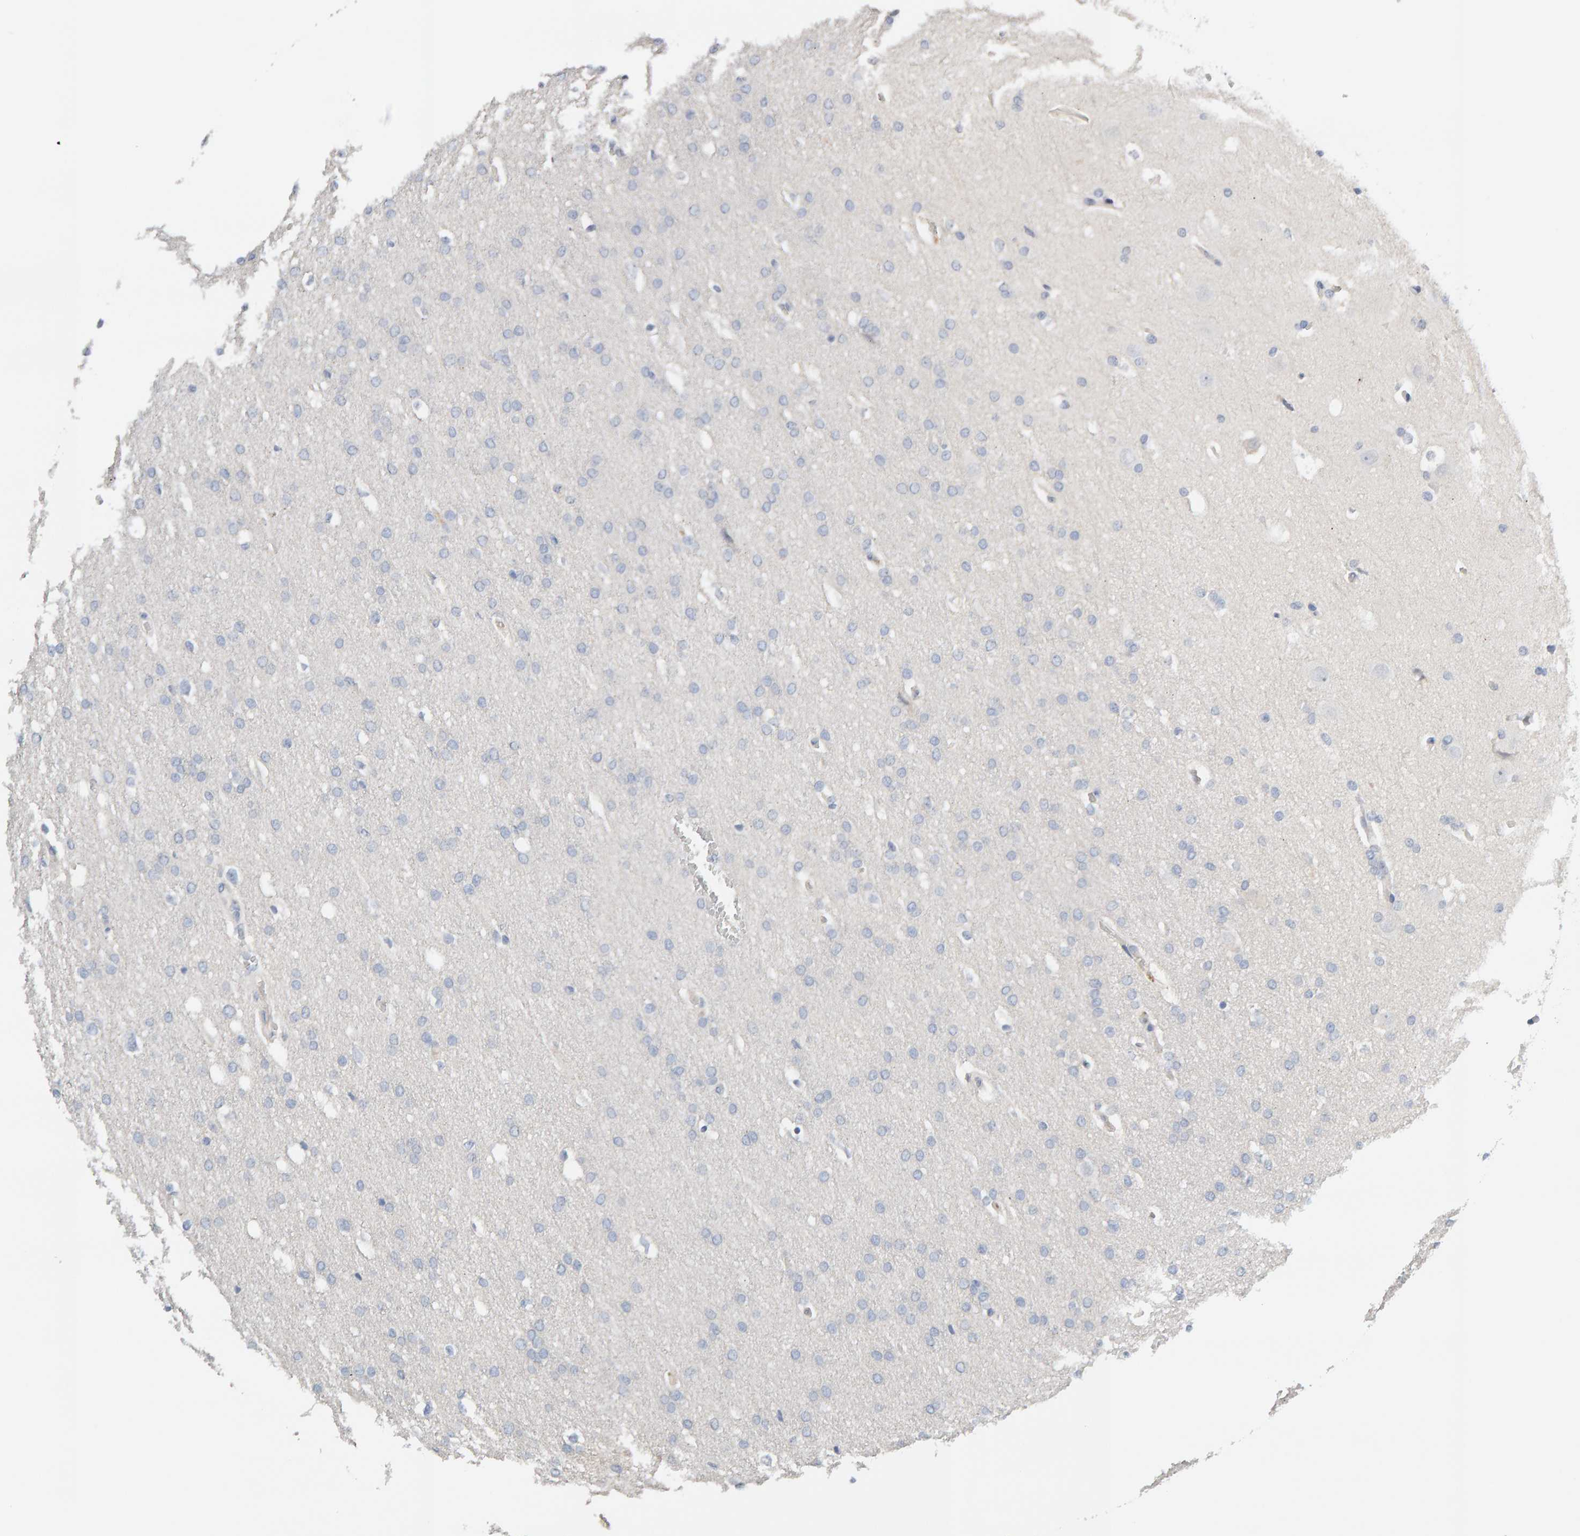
{"staining": {"intensity": "negative", "quantity": "none", "location": "none"}, "tissue": "glioma", "cell_type": "Tumor cells", "image_type": "cancer", "snomed": [{"axis": "morphology", "description": "Glioma, malignant, Low grade"}, {"axis": "topography", "description": "Brain"}], "caption": "There is no significant staining in tumor cells of glioma. The staining was performed using DAB to visualize the protein expression in brown, while the nuclei were stained in blue with hematoxylin (Magnification: 20x).", "gene": "GFUS", "patient": {"sex": "female", "age": 37}}